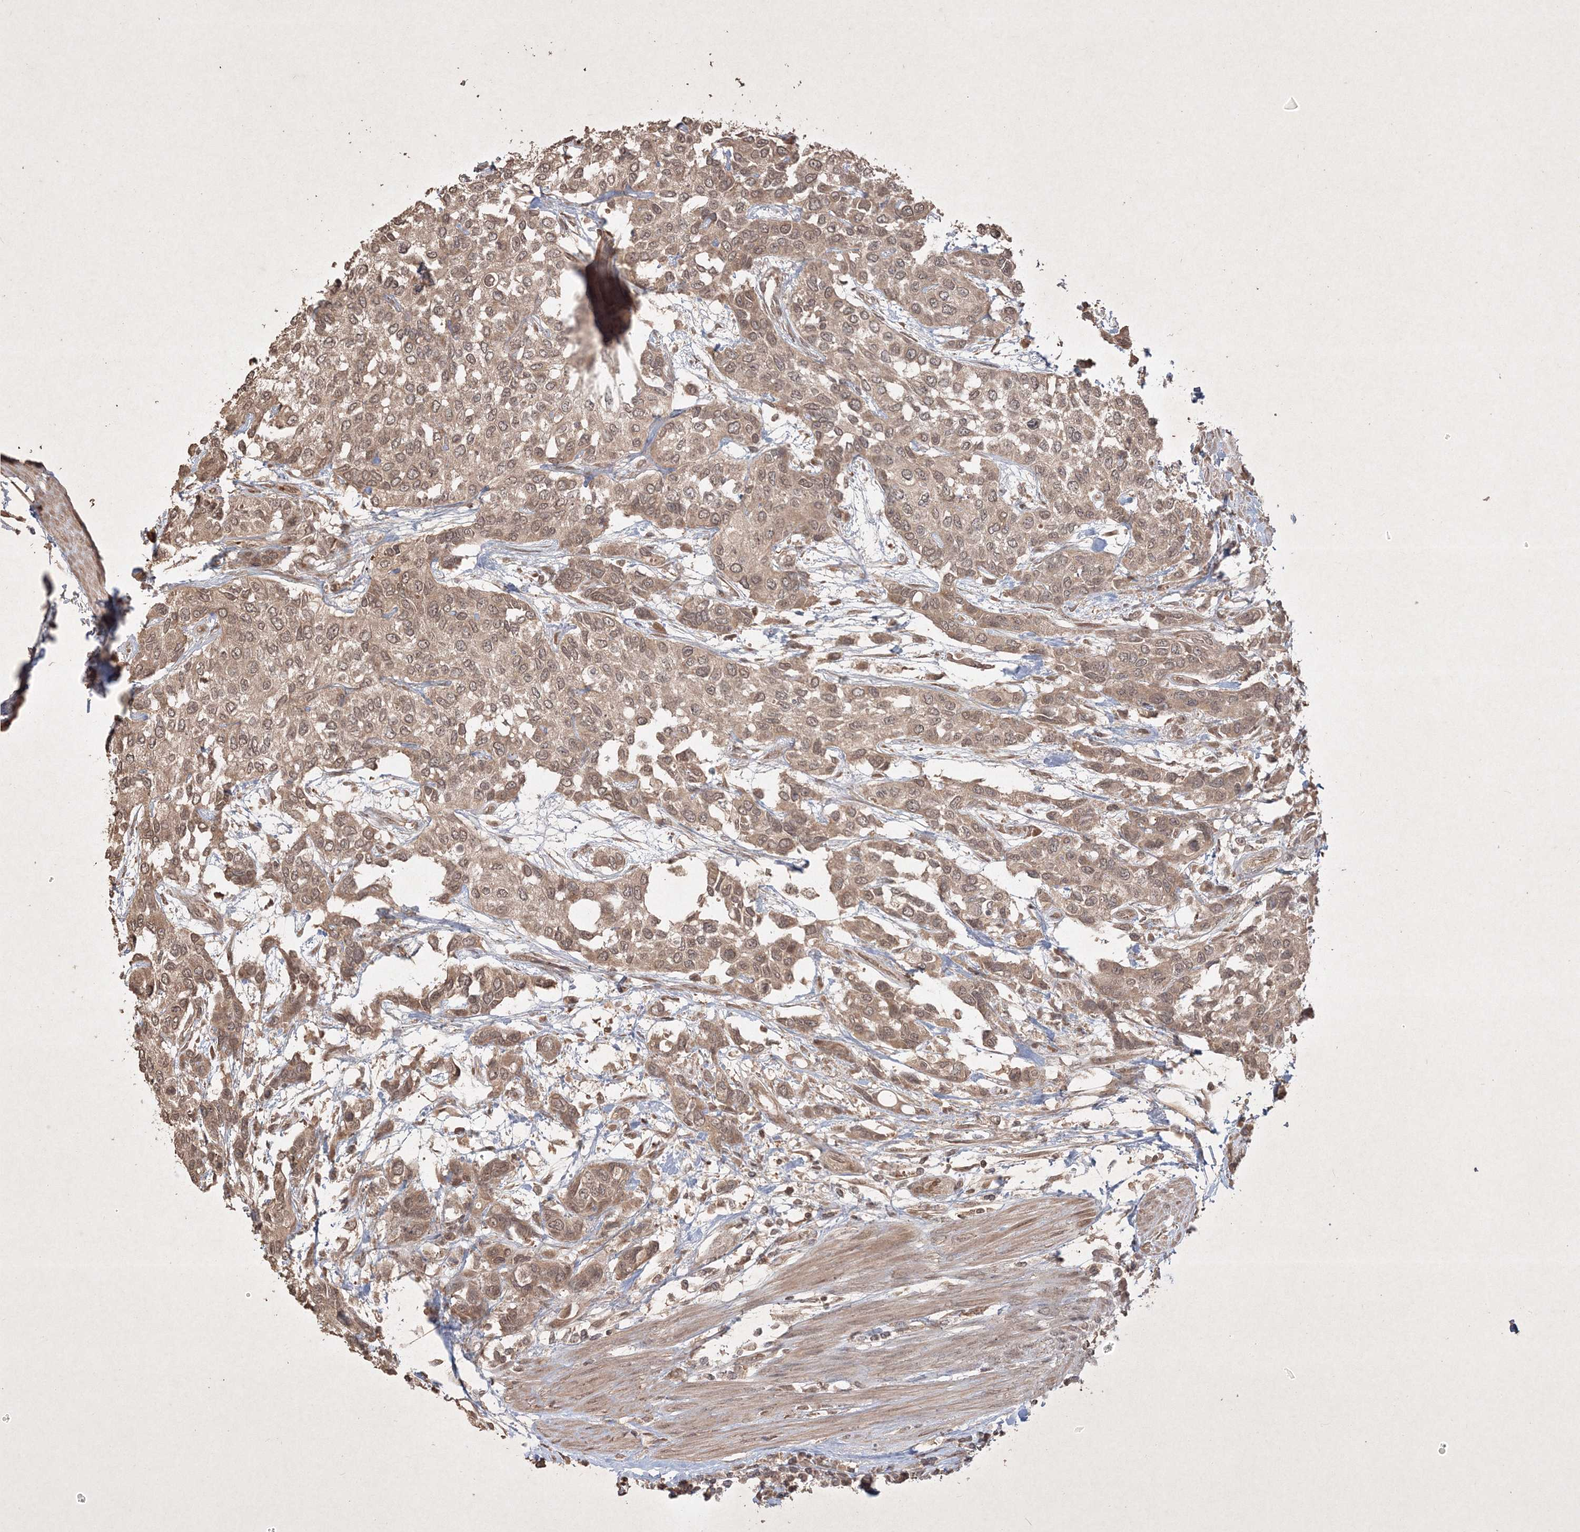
{"staining": {"intensity": "moderate", "quantity": ">75%", "location": "cytoplasmic/membranous,nuclear"}, "tissue": "urothelial cancer", "cell_type": "Tumor cells", "image_type": "cancer", "snomed": [{"axis": "morphology", "description": "Normal tissue, NOS"}, {"axis": "morphology", "description": "Urothelial carcinoma, High grade"}, {"axis": "topography", "description": "Vascular tissue"}, {"axis": "topography", "description": "Urinary bladder"}], "caption": "Brown immunohistochemical staining in human urothelial cancer shows moderate cytoplasmic/membranous and nuclear staining in about >75% of tumor cells. (brown staining indicates protein expression, while blue staining denotes nuclei).", "gene": "PELI3", "patient": {"sex": "female", "age": 56}}